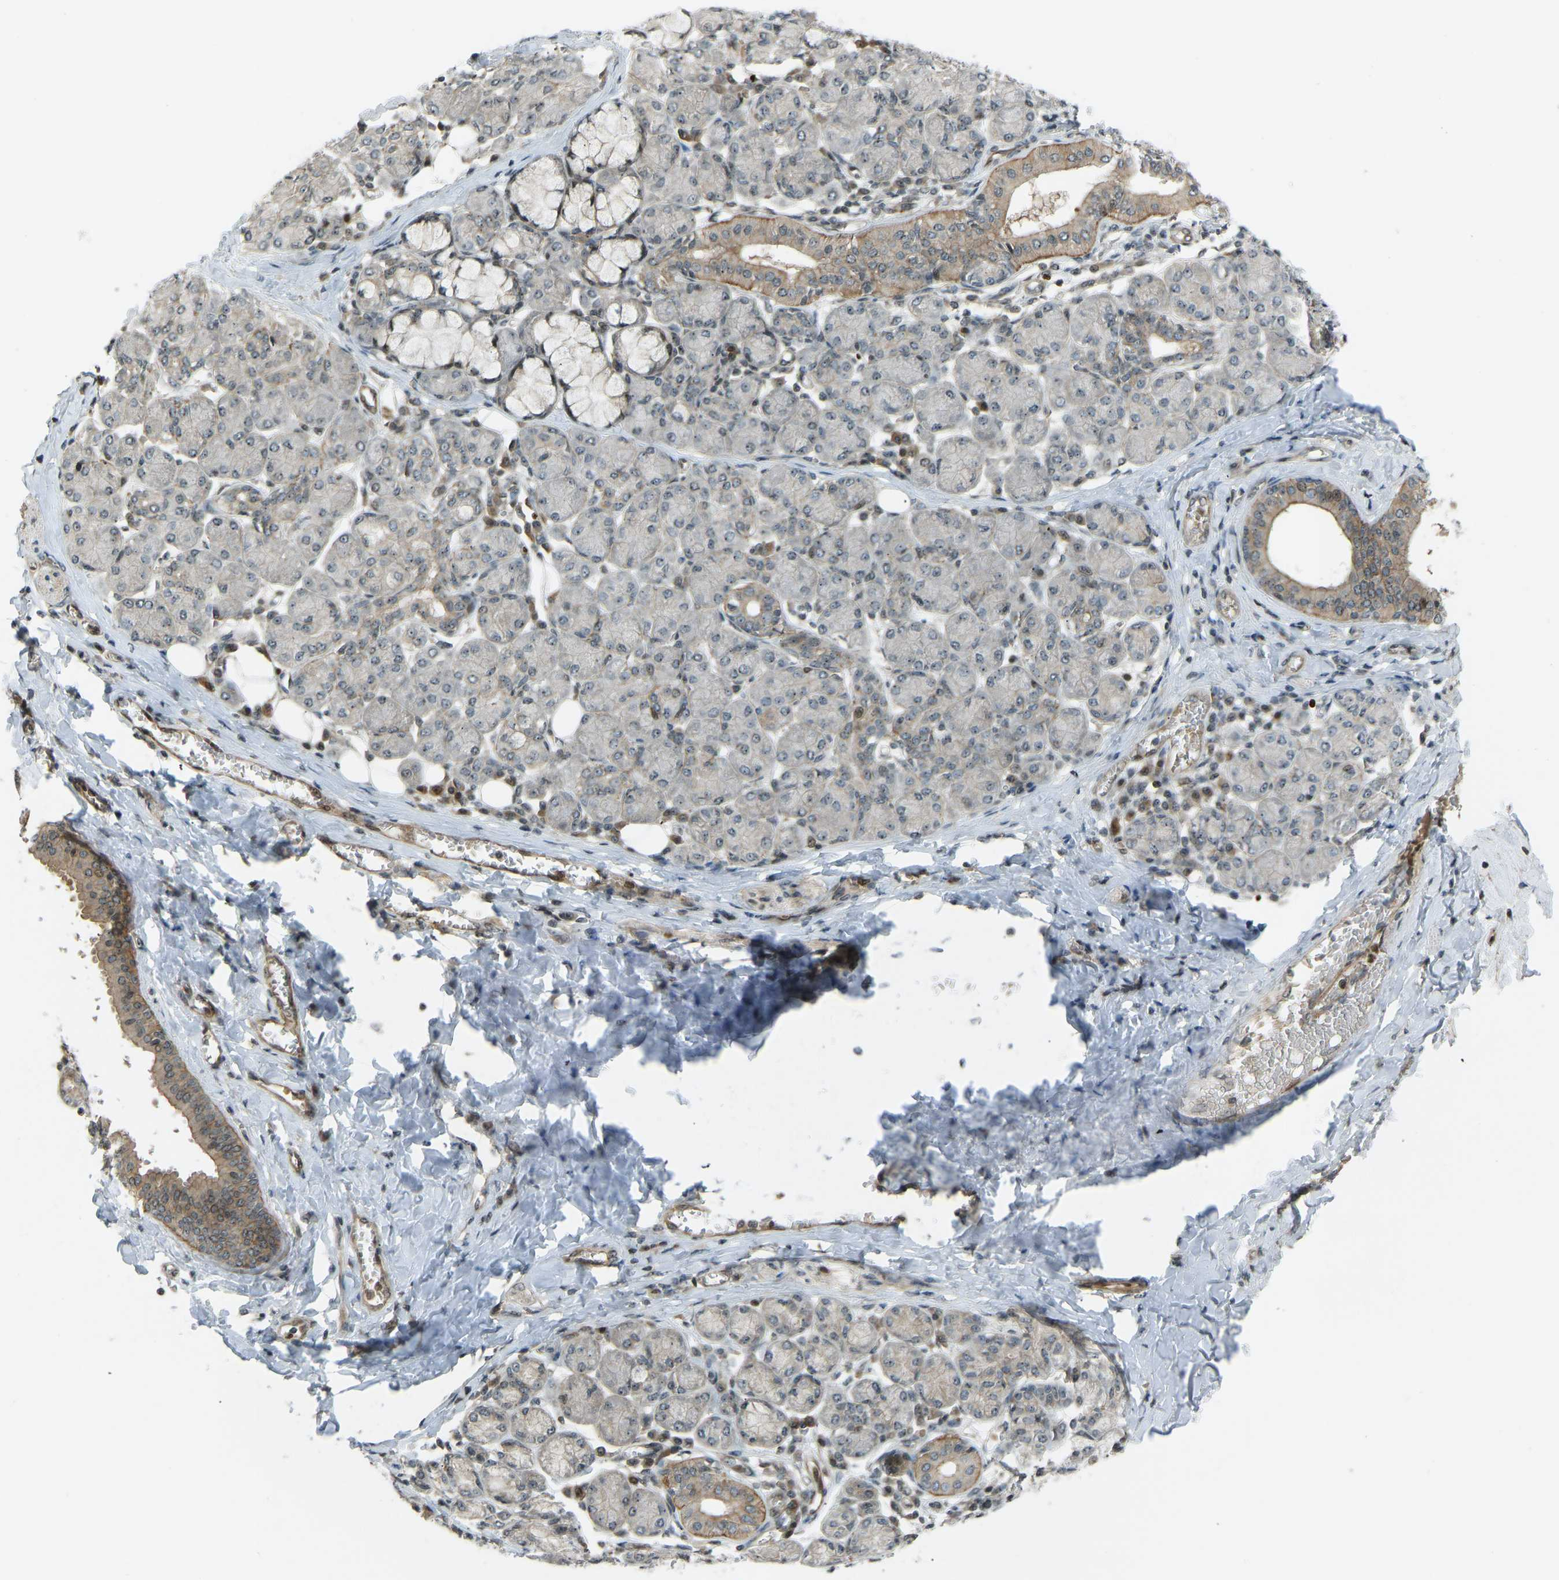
{"staining": {"intensity": "moderate", "quantity": "25%-75%", "location": "cytoplasmic/membranous,nuclear"}, "tissue": "salivary gland", "cell_type": "Glandular cells", "image_type": "normal", "snomed": [{"axis": "morphology", "description": "Normal tissue, NOS"}, {"axis": "morphology", "description": "Inflammation, NOS"}, {"axis": "topography", "description": "Lymph node"}, {"axis": "topography", "description": "Salivary gland"}], "caption": "This image shows immunohistochemistry staining of unremarkable human salivary gland, with medium moderate cytoplasmic/membranous,nuclear staining in about 25%-75% of glandular cells.", "gene": "SVOPL", "patient": {"sex": "male", "age": 3}}